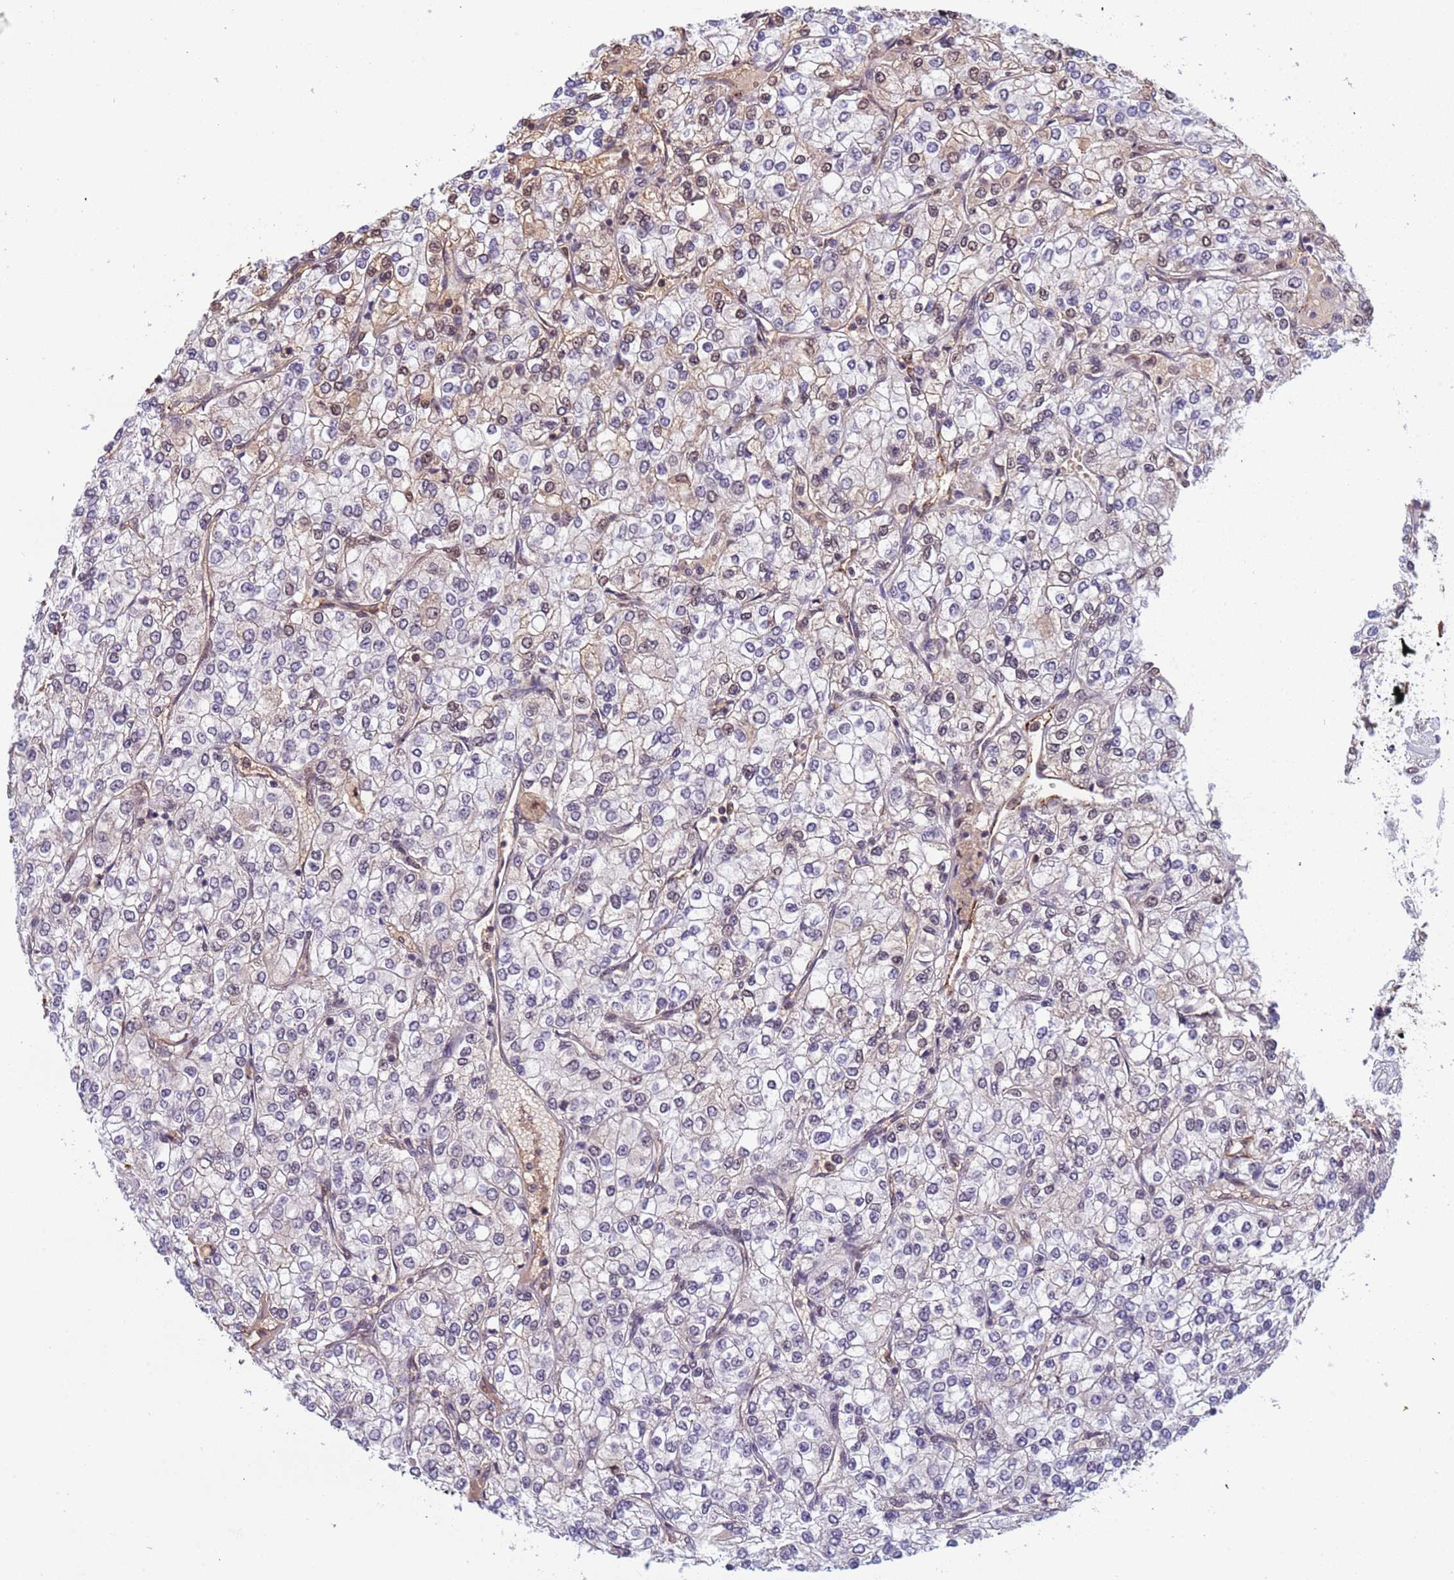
{"staining": {"intensity": "moderate", "quantity": "<25%", "location": "nuclear"}, "tissue": "renal cancer", "cell_type": "Tumor cells", "image_type": "cancer", "snomed": [{"axis": "morphology", "description": "Adenocarcinoma, NOS"}, {"axis": "topography", "description": "Kidney"}], "caption": "Immunohistochemical staining of renal cancer reveals low levels of moderate nuclear protein staining in approximately <25% of tumor cells. The staining is performed using DAB (3,3'-diaminobenzidine) brown chromogen to label protein expression. The nuclei are counter-stained blue using hematoxylin.", "gene": "SRRT", "patient": {"sex": "male", "age": 80}}